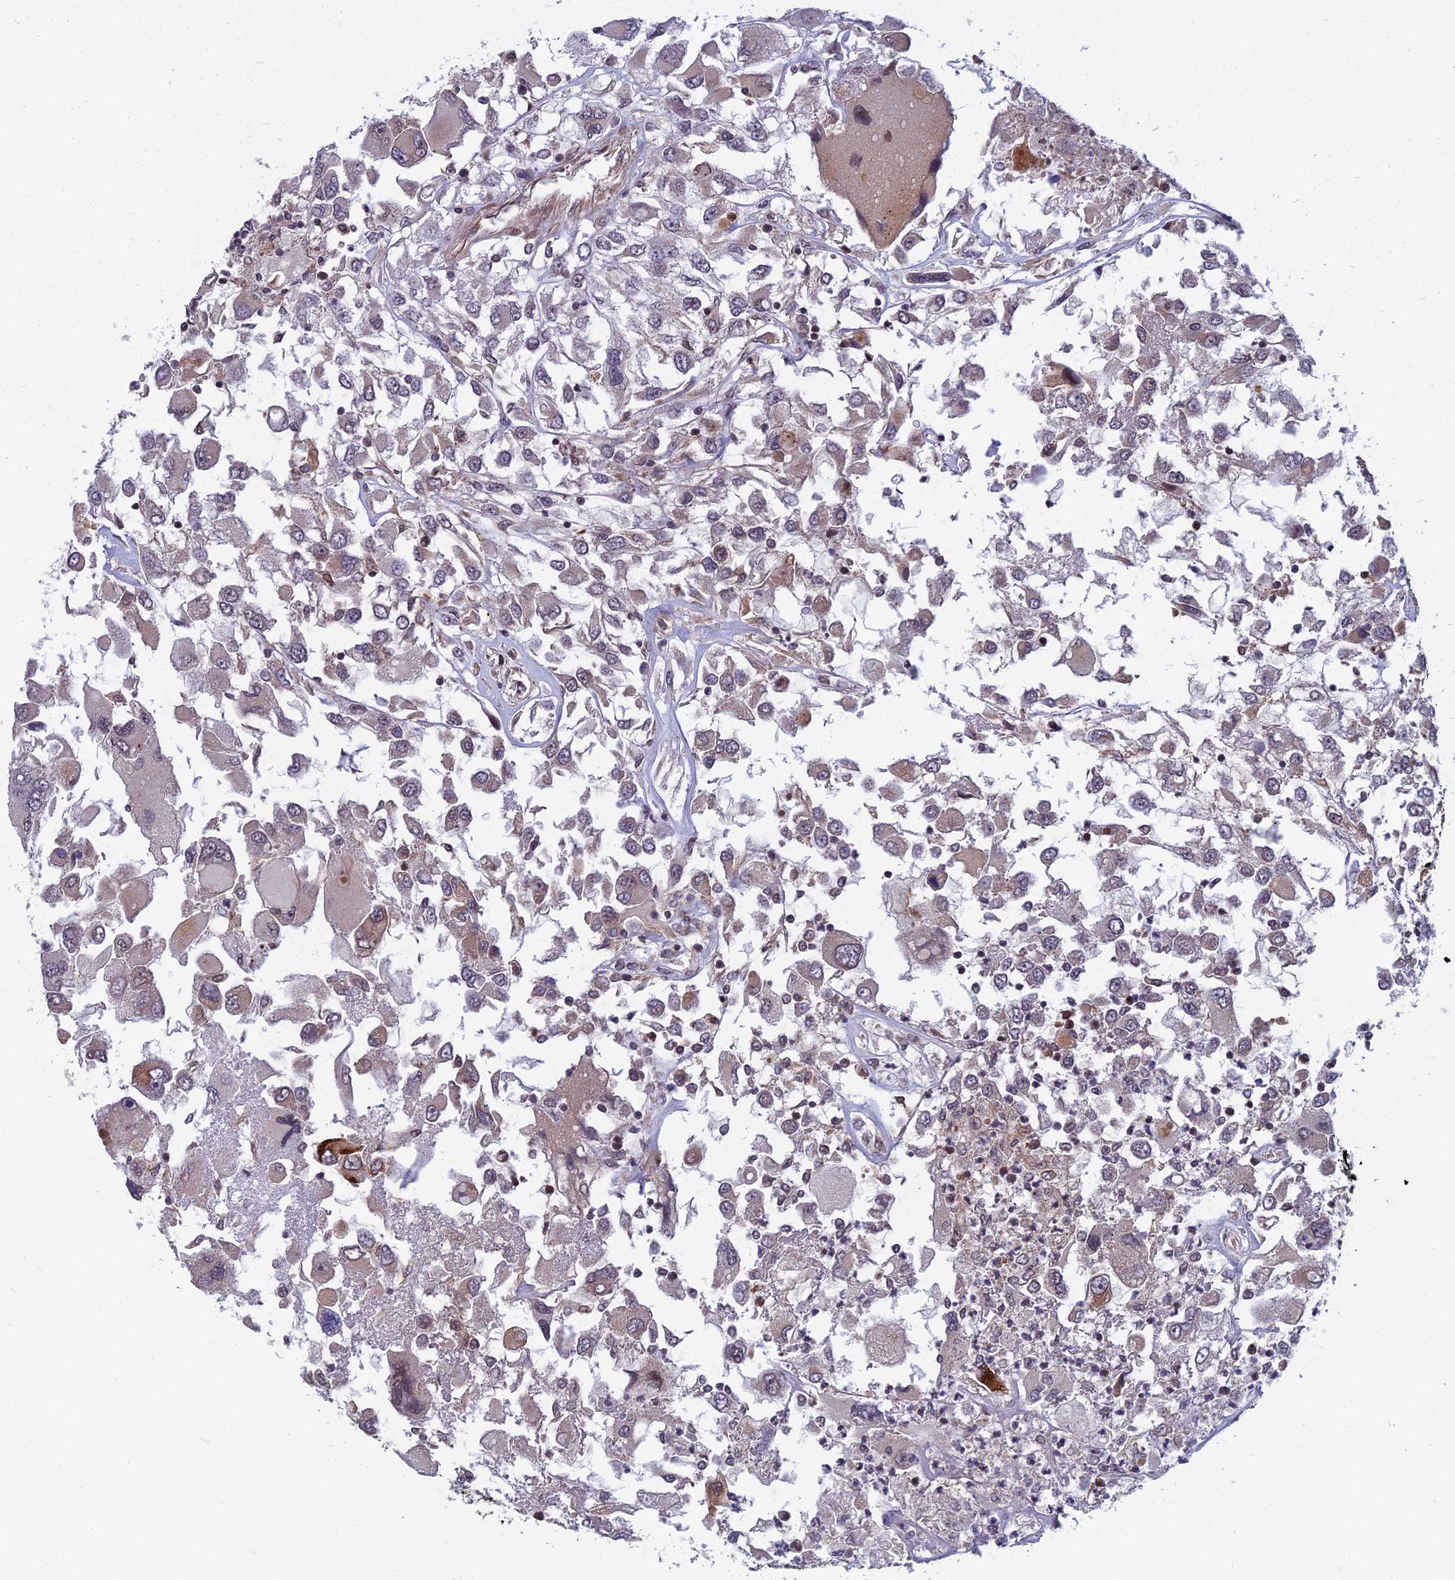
{"staining": {"intensity": "weak", "quantity": "<25%", "location": "cytoplasmic/membranous"}, "tissue": "renal cancer", "cell_type": "Tumor cells", "image_type": "cancer", "snomed": [{"axis": "morphology", "description": "Adenocarcinoma, NOS"}, {"axis": "topography", "description": "Kidney"}], "caption": "A photomicrograph of renal adenocarcinoma stained for a protein reveals no brown staining in tumor cells.", "gene": "COMMD2", "patient": {"sex": "female", "age": 52}}